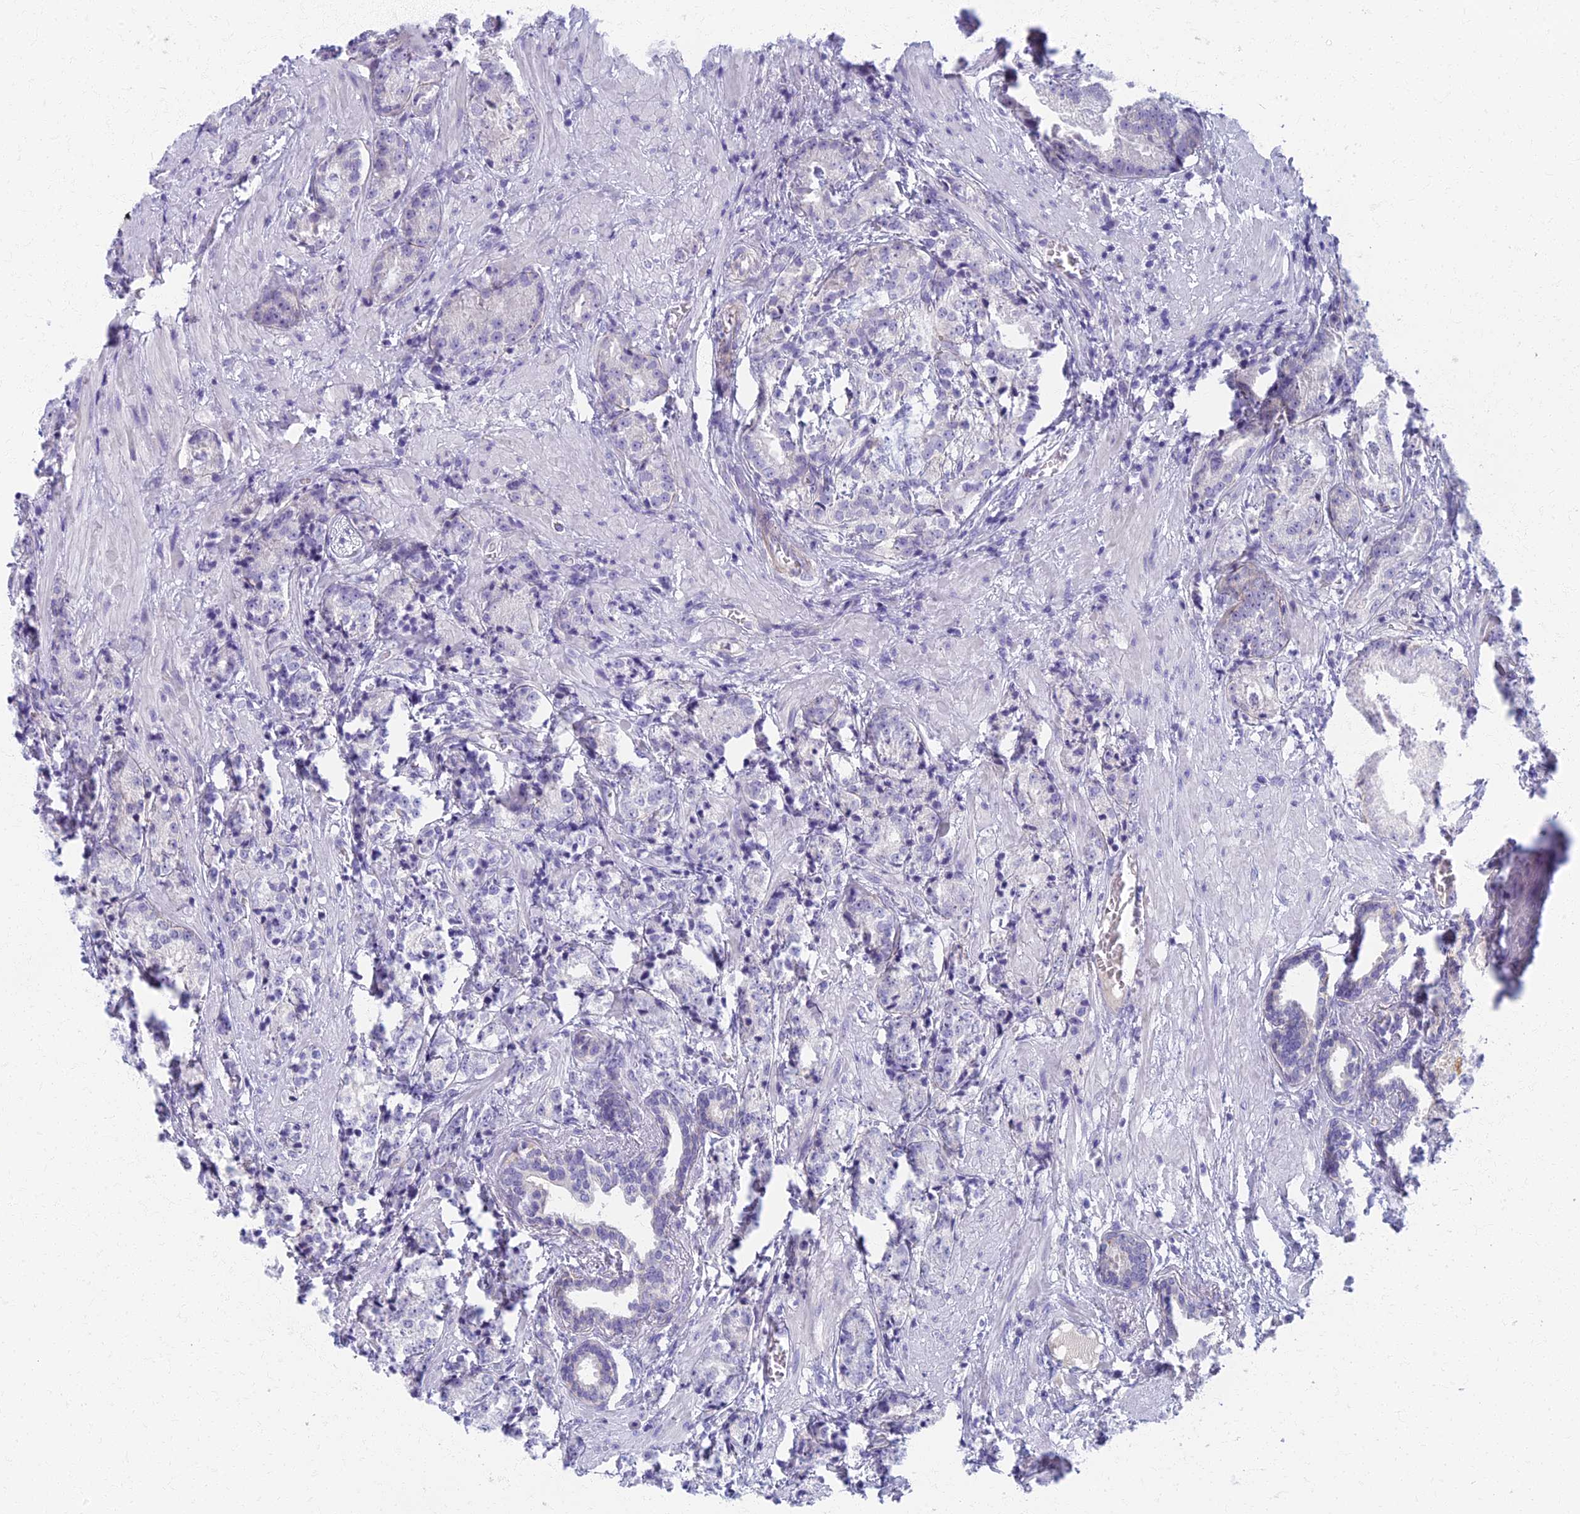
{"staining": {"intensity": "negative", "quantity": "none", "location": "none"}, "tissue": "prostate cancer", "cell_type": "Tumor cells", "image_type": "cancer", "snomed": [{"axis": "morphology", "description": "Adenocarcinoma, High grade"}, {"axis": "topography", "description": "Prostate"}], "caption": "High magnification brightfield microscopy of adenocarcinoma (high-grade) (prostate) stained with DAB (brown) and counterstained with hematoxylin (blue): tumor cells show no significant staining.", "gene": "AP4E1", "patient": {"sex": "male", "age": 69}}